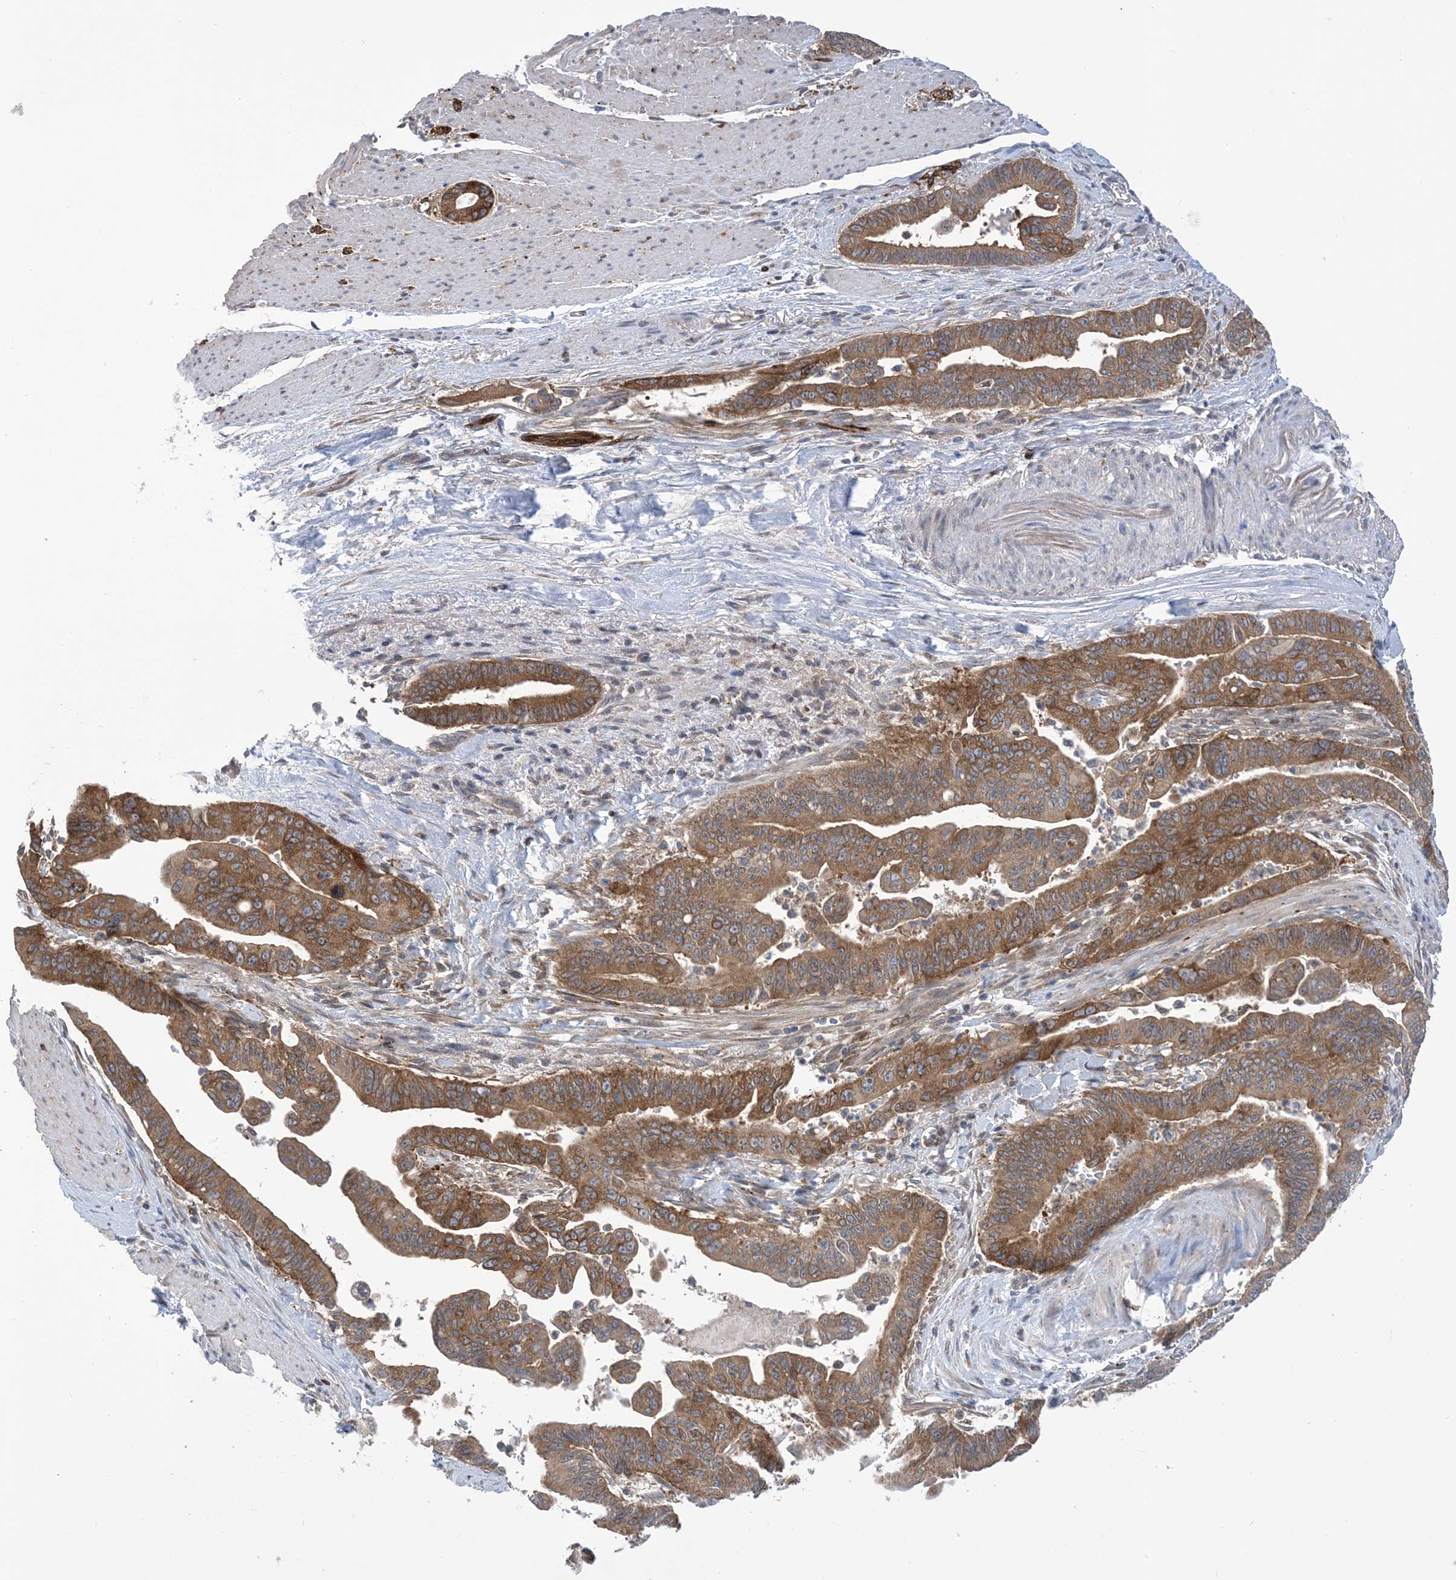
{"staining": {"intensity": "moderate", "quantity": ">75%", "location": "cytoplasmic/membranous"}, "tissue": "pancreatic cancer", "cell_type": "Tumor cells", "image_type": "cancer", "snomed": [{"axis": "morphology", "description": "Adenocarcinoma, NOS"}, {"axis": "topography", "description": "Pancreas"}], "caption": "Protein analysis of pancreatic cancer tissue displays moderate cytoplasmic/membranous expression in about >75% of tumor cells. Immunohistochemistry (ihc) stains the protein in brown and the nuclei are stained blue.", "gene": "EHBP1", "patient": {"sex": "male", "age": 70}}